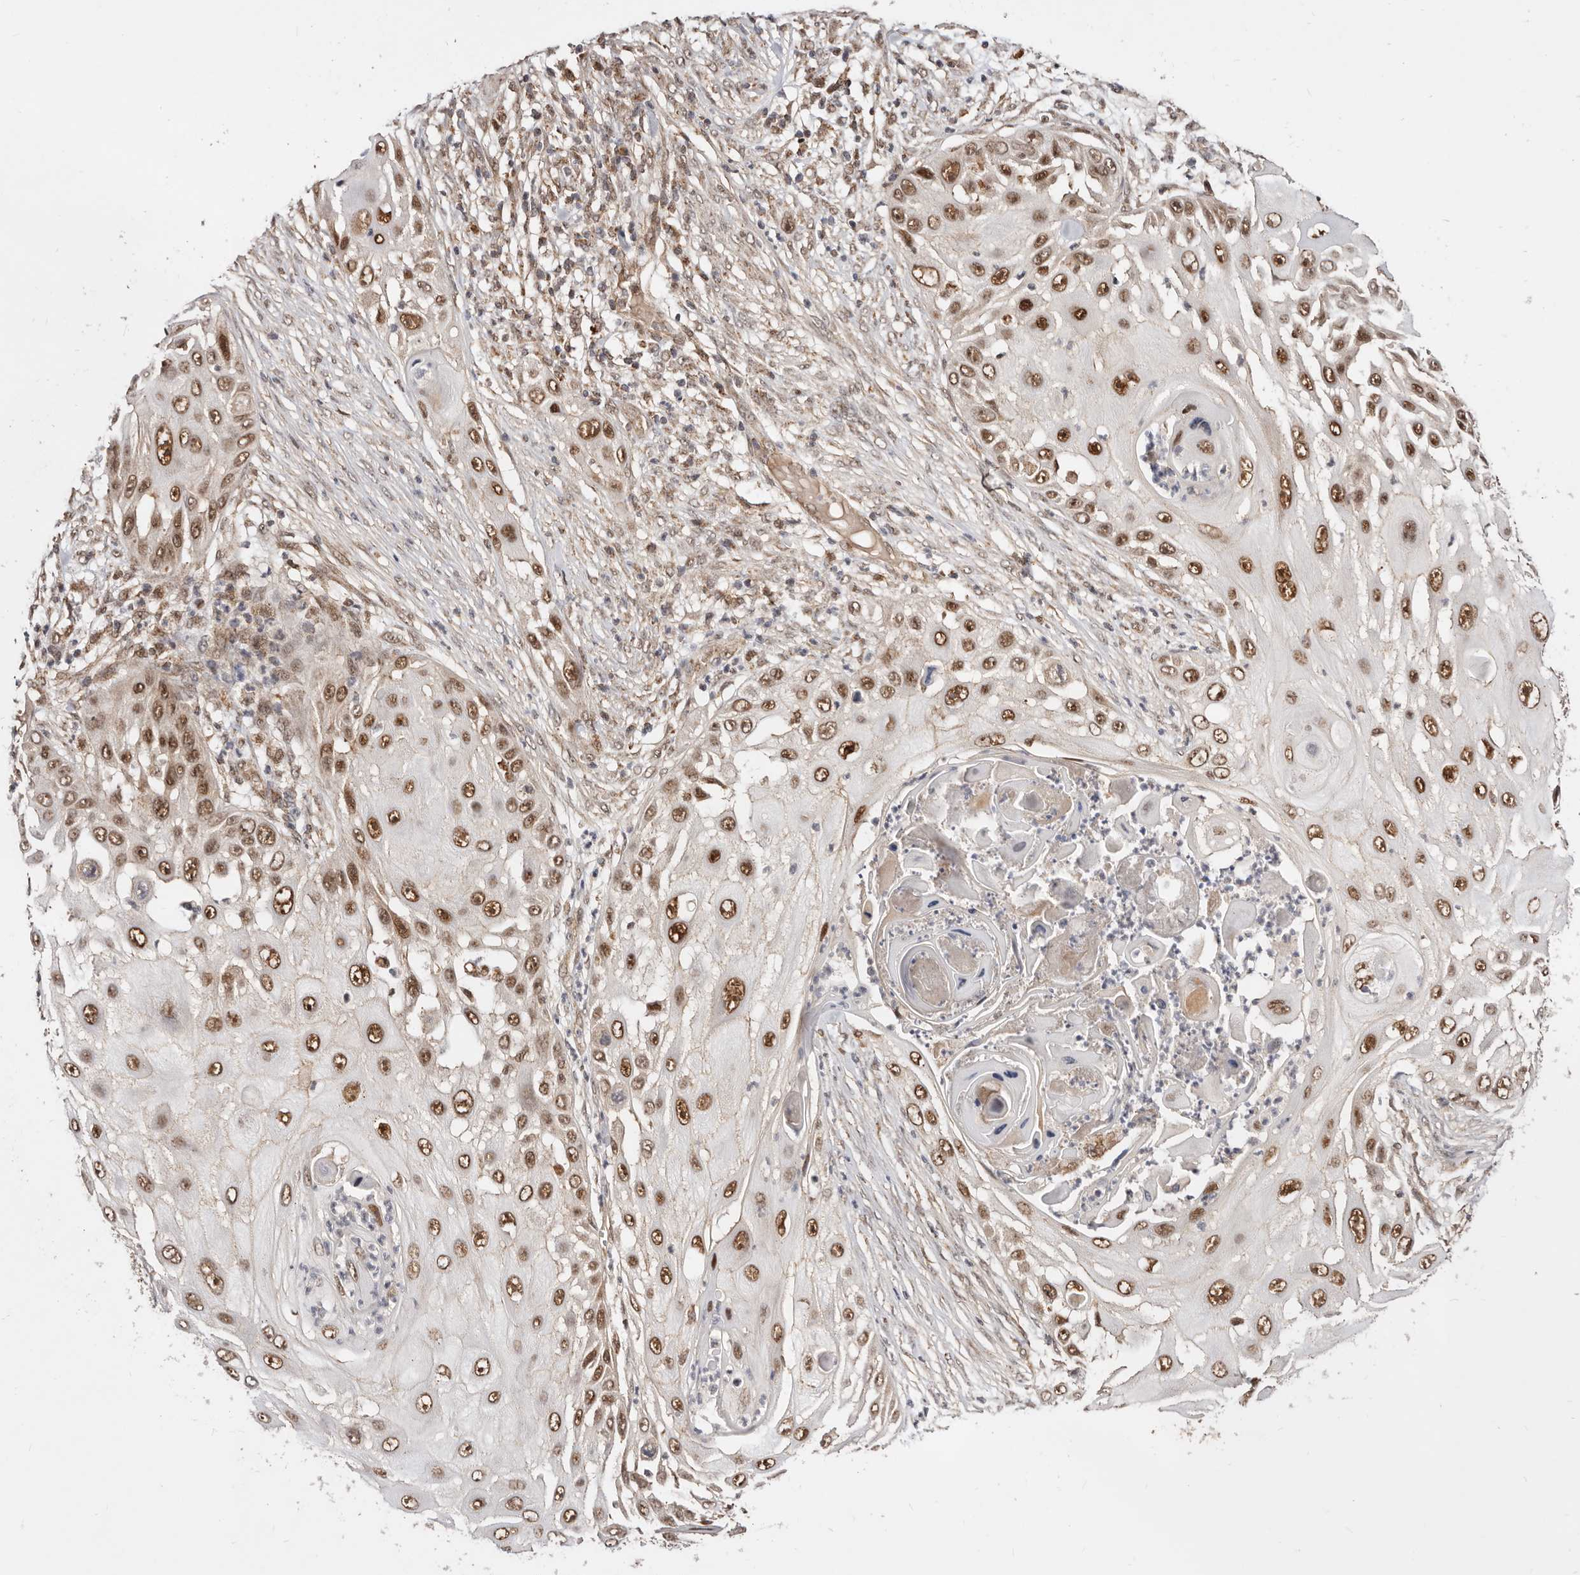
{"staining": {"intensity": "strong", "quantity": ">75%", "location": "nuclear"}, "tissue": "skin cancer", "cell_type": "Tumor cells", "image_type": "cancer", "snomed": [{"axis": "morphology", "description": "Squamous cell carcinoma, NOS"}, {"axis": "topography", "description": "Skin"}], "caption": "A histopathology image of human squamous cell carcinoma (skin) stained for a protein shows strong nuclear brown staining in tumor cells. The staining was performed using DAB (3,3'-diaminobenzidine) to visualize the protein expression in brown, while the nuclei were stained in blue with hematoxylin (Magnification: 20x).", "gene": "SEC14L1", "patient": {"sex": "female", "age": 44}}